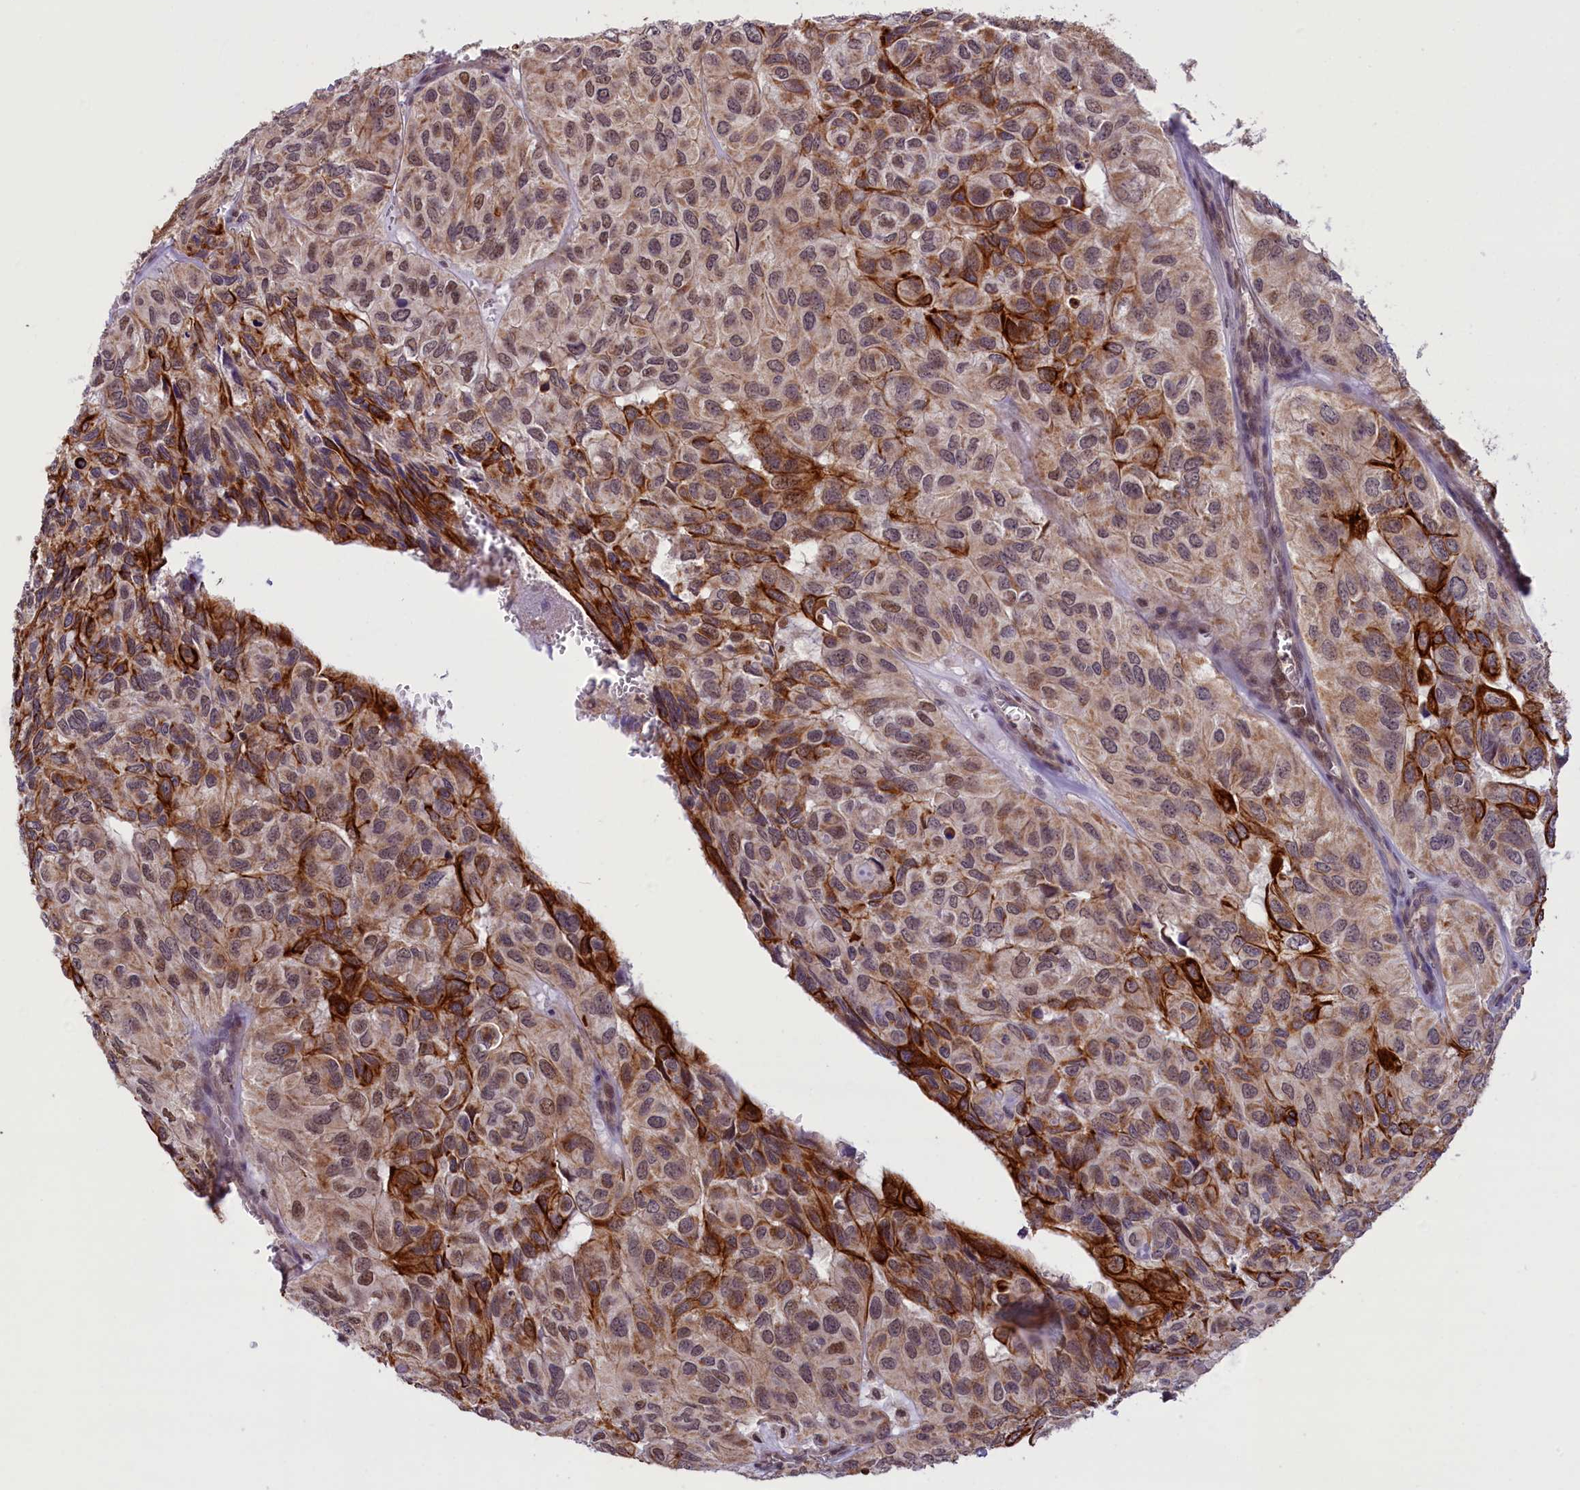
{"staining": {"intensity": "strong", "quantity": "<25%", "location": "cytoplasmic/membranous"}, "tissue": "head and neck cancer", "cell_type": "Tumor cells", "image_type": "cancer", "snomed": [{"axis": "morphology", "description": "Adenocarcinoma, NOS"}, {"axis": "topography", "description": "Salivary gland, NOS"}, {"axis": "topography", "description": "Head-Neck"}], "caption": "Protein positivity by IHC reveals strong cytoplasmic/membranous expression in approximately <25% of tumor cells in head and neck adenocarcinoma.", "gene": "CARD8", "patient": {"sex": "female", "age": 76}}